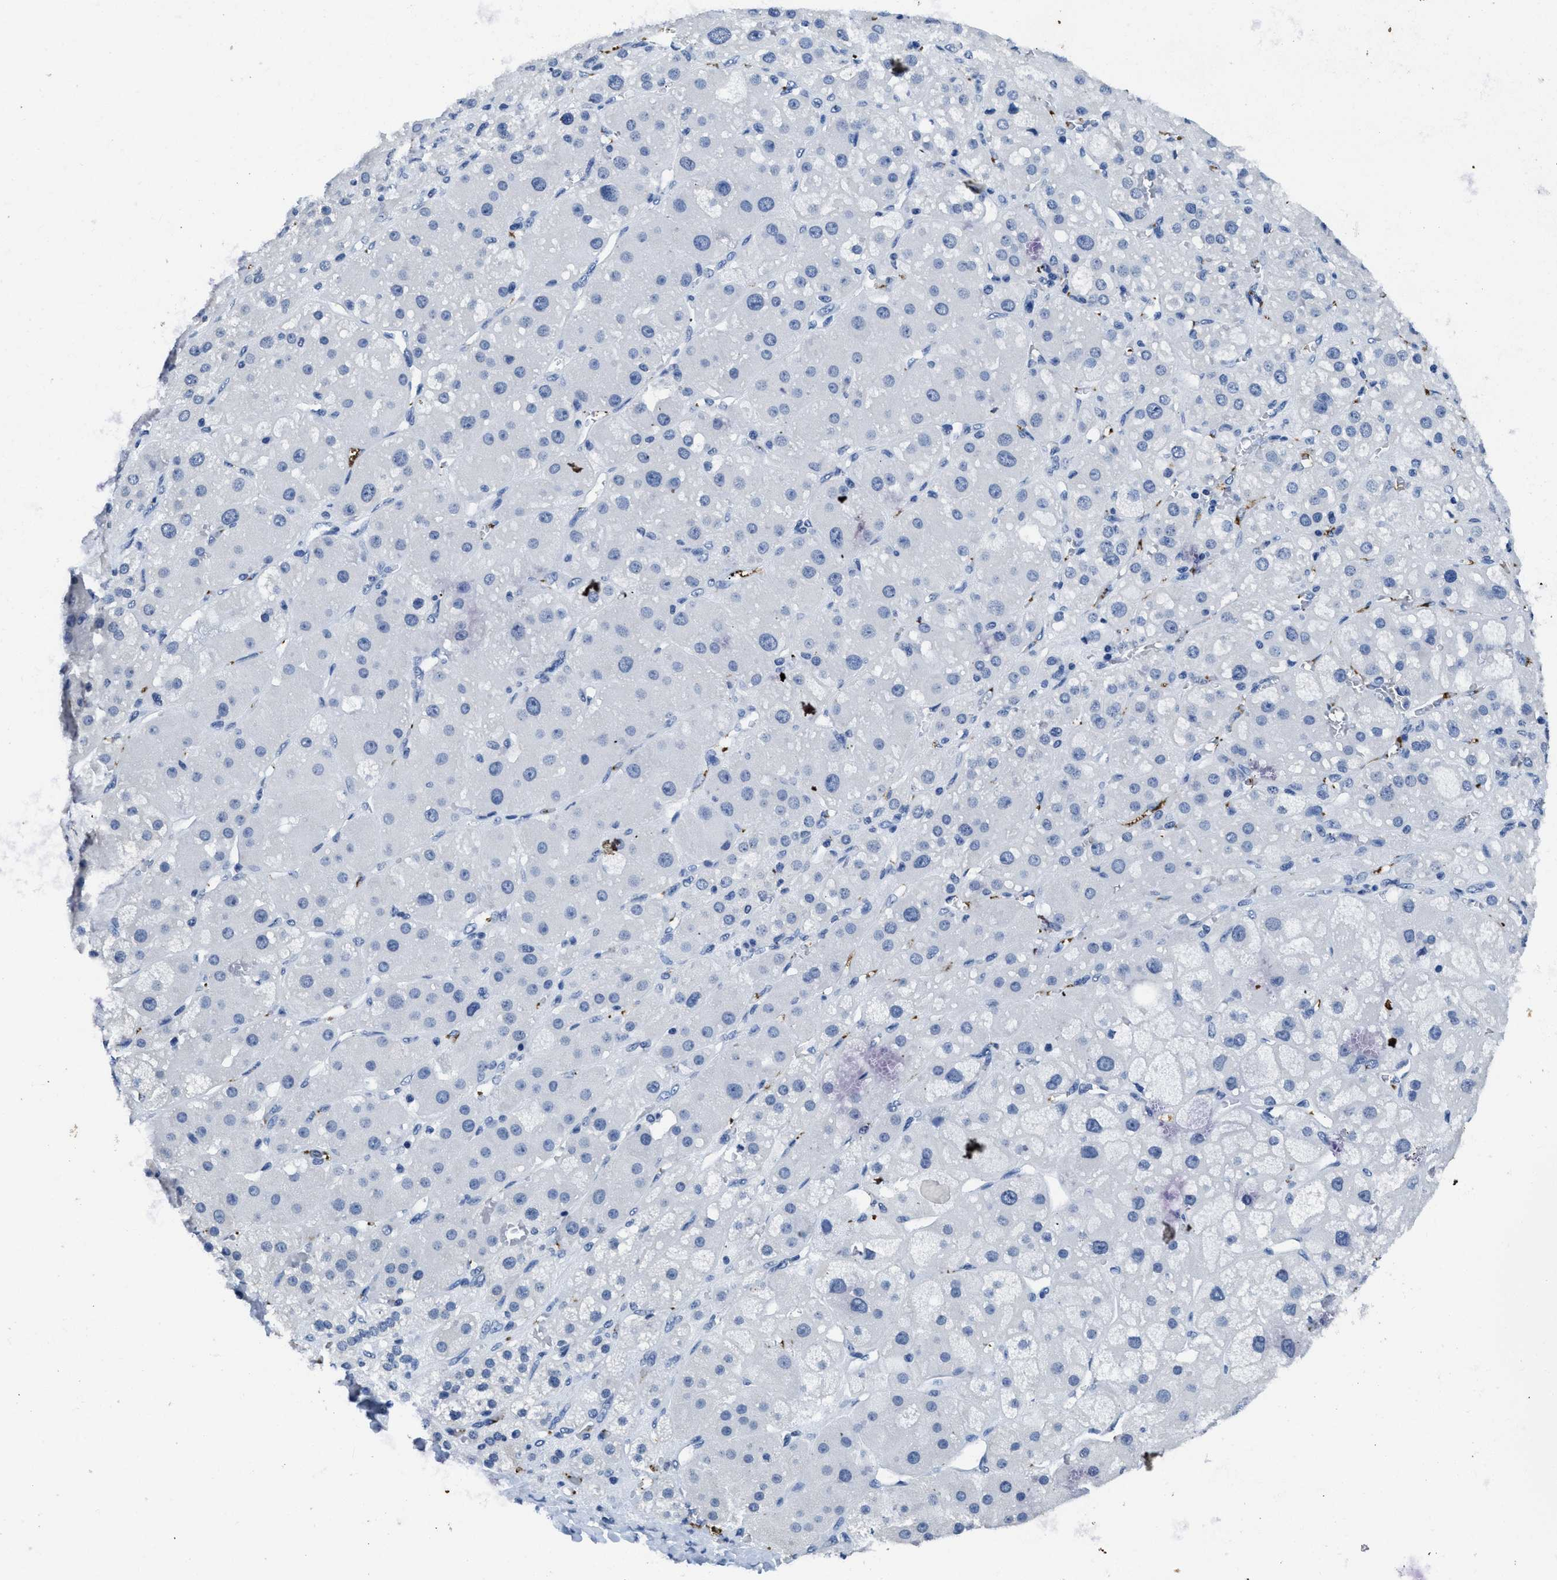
{"staining": {"intensity": "negative", "quantity": "none", "location": "none"}, "tissue": "adrenal gland", "cell_type": "Glandular cells", "image_type": "normal", "snomed": [{"axis": "morphology", "description": "Normal tissue, NOS"}, {"axis": "topography", "description": "Adrenal gland"}], "caption": "Glandular cells show no significant protein positivity in unremarkable adrenal gland.", "gene": "ITGA2B", "patient": {"sex": "female", "age": 47}}